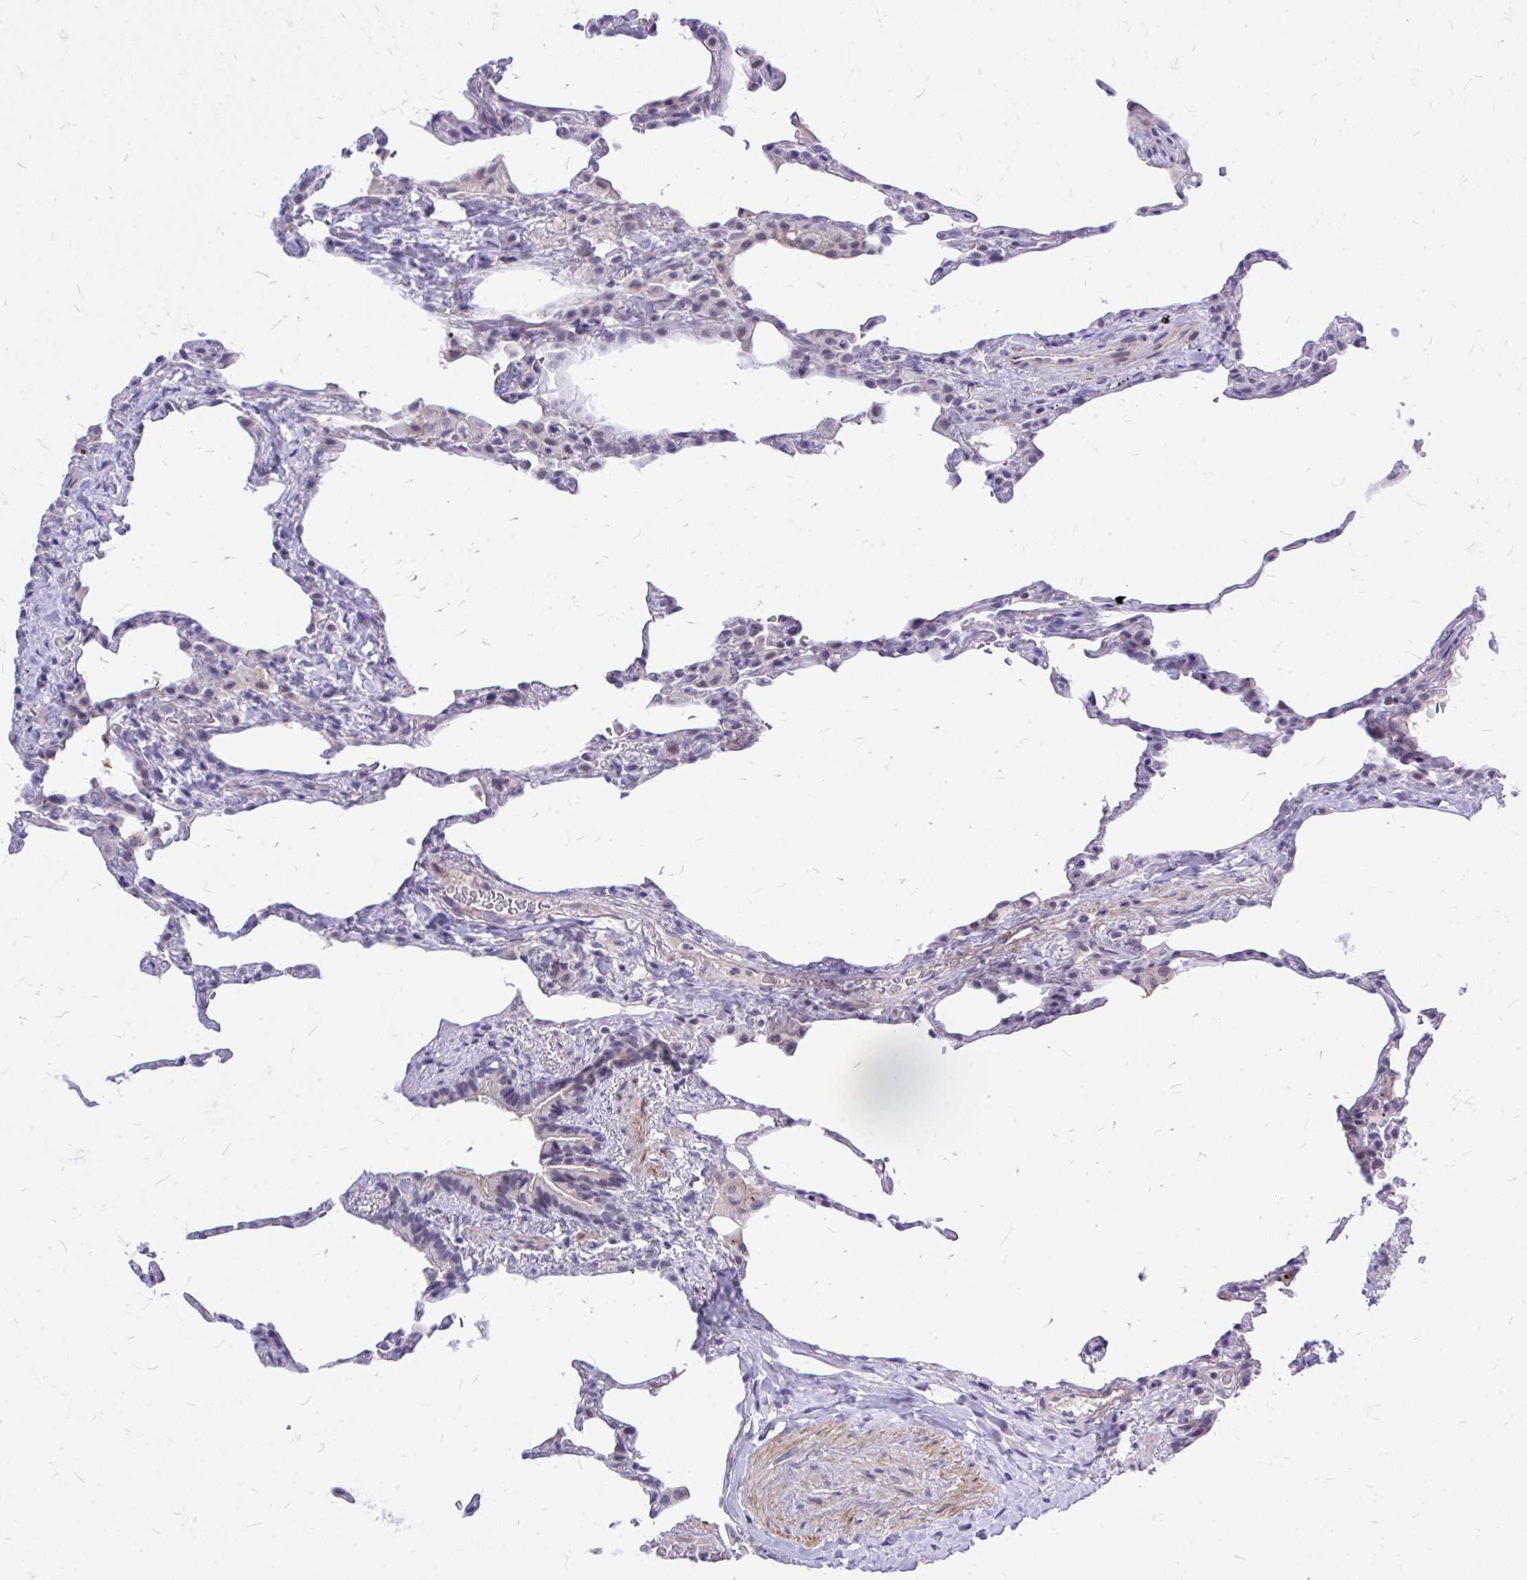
{"staining": {"intensity": "negative", "quantity": "none", "location": "none"}, "tissue": "lung", "cell_type": "Alveolar cells", "image_type": "normal", "snomed": [{"axis": "morphology", "description": "Normal tissue, NOS"}, {"axis": "topography", "description": "Lung"}], "caption": "Immunohistochemistry (IHC) histopathology image of unremarkable human lung stained for a protein (brown), which reveals no staining in alveolar cells.", "gene": "ZBTB25", "patient": {"sex": "female", "age": 57}}